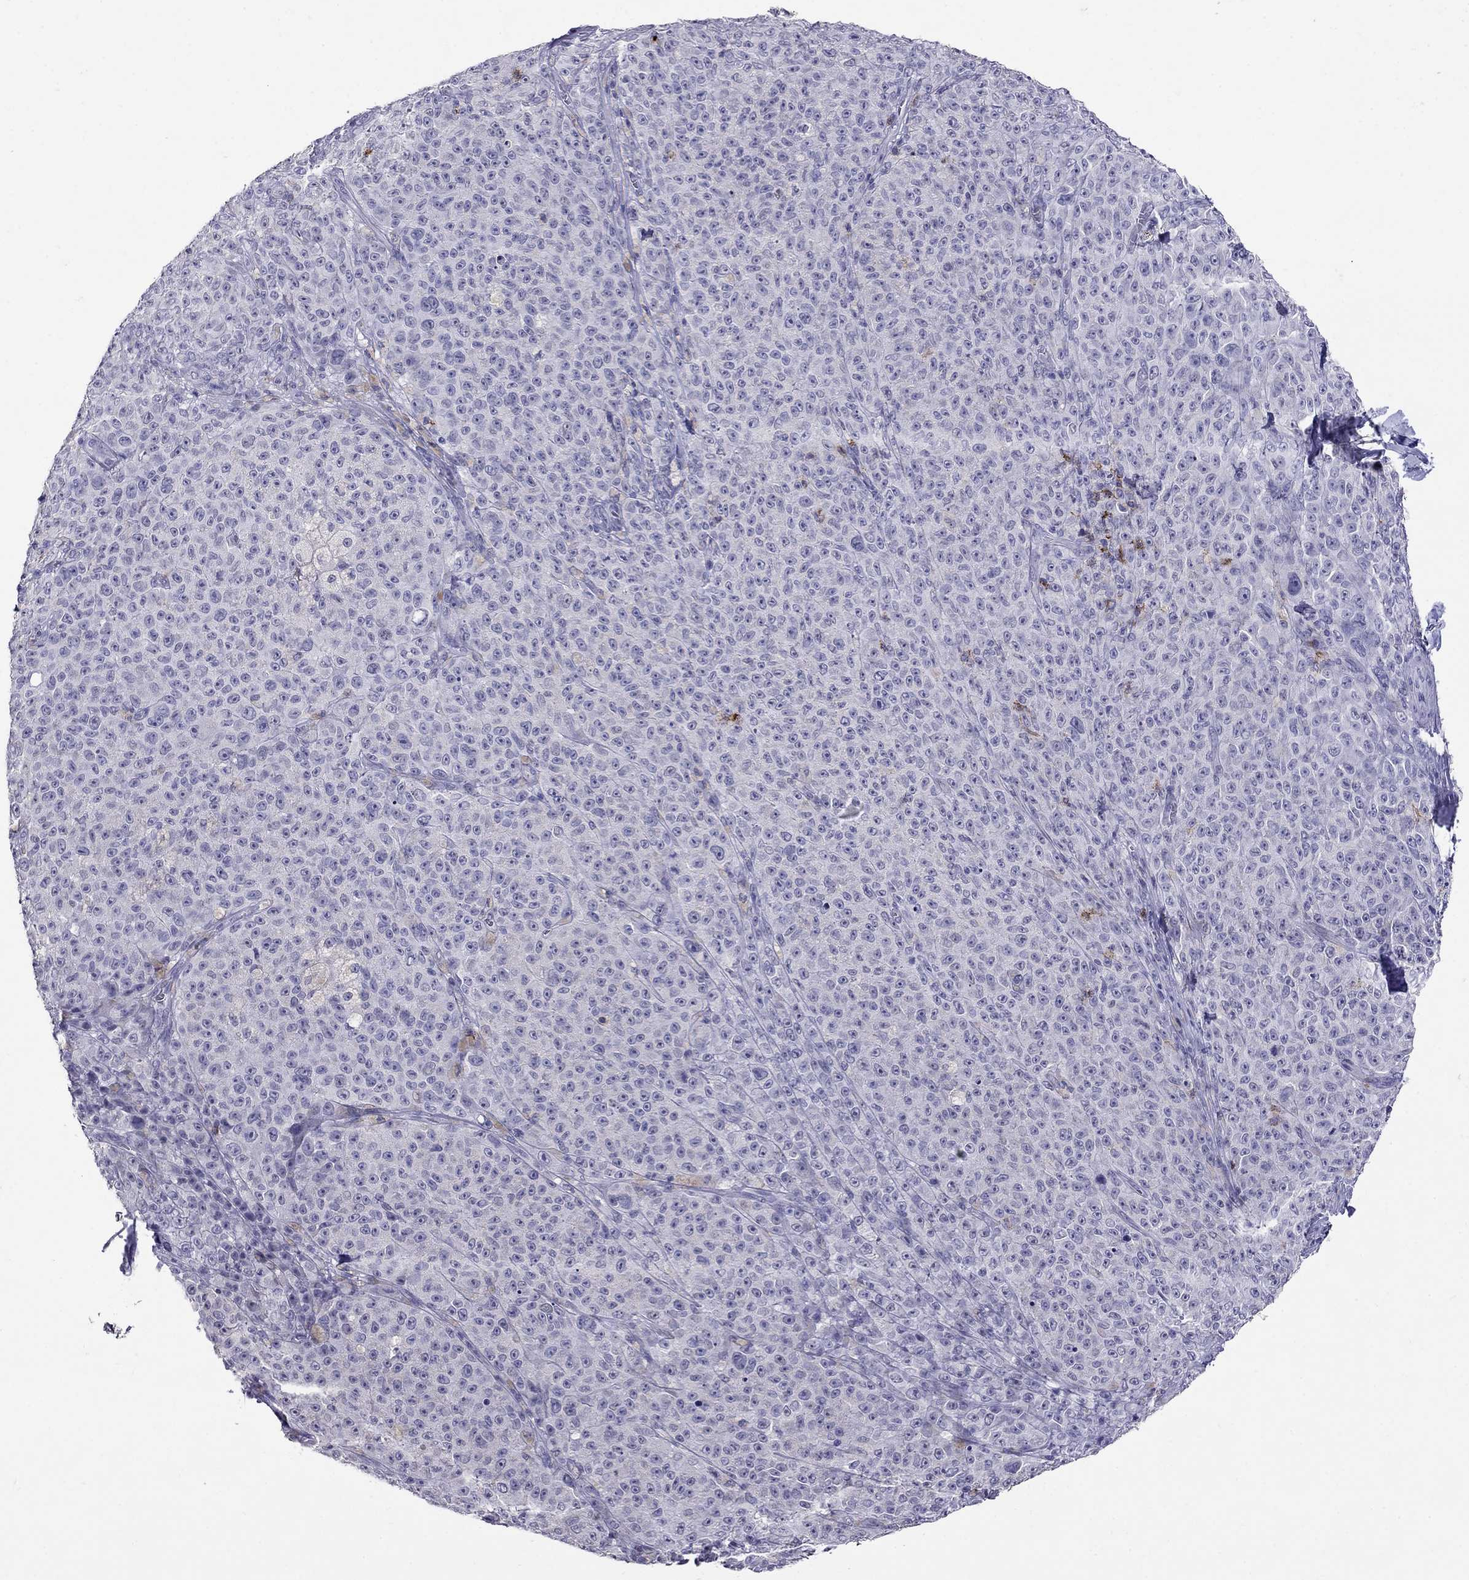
{"staining": {"intensity": "negative", "quantity": "none", "location": "none"}, "tissue": "melanoma", "cell_type": "Tumor cells", "image_type": "cancer", "snomed": [{"axis": "morphology", "description": "Malignant melanoma, NOS"}, {"axis": "topography", "description": "Skin"}], "caption": "This is a photomicrograph of IHC staining of malignant melanoma, which shows no expression in tumor cells.", "gene": "CD8B", "patient": {"sex": "female", "age": 82}}